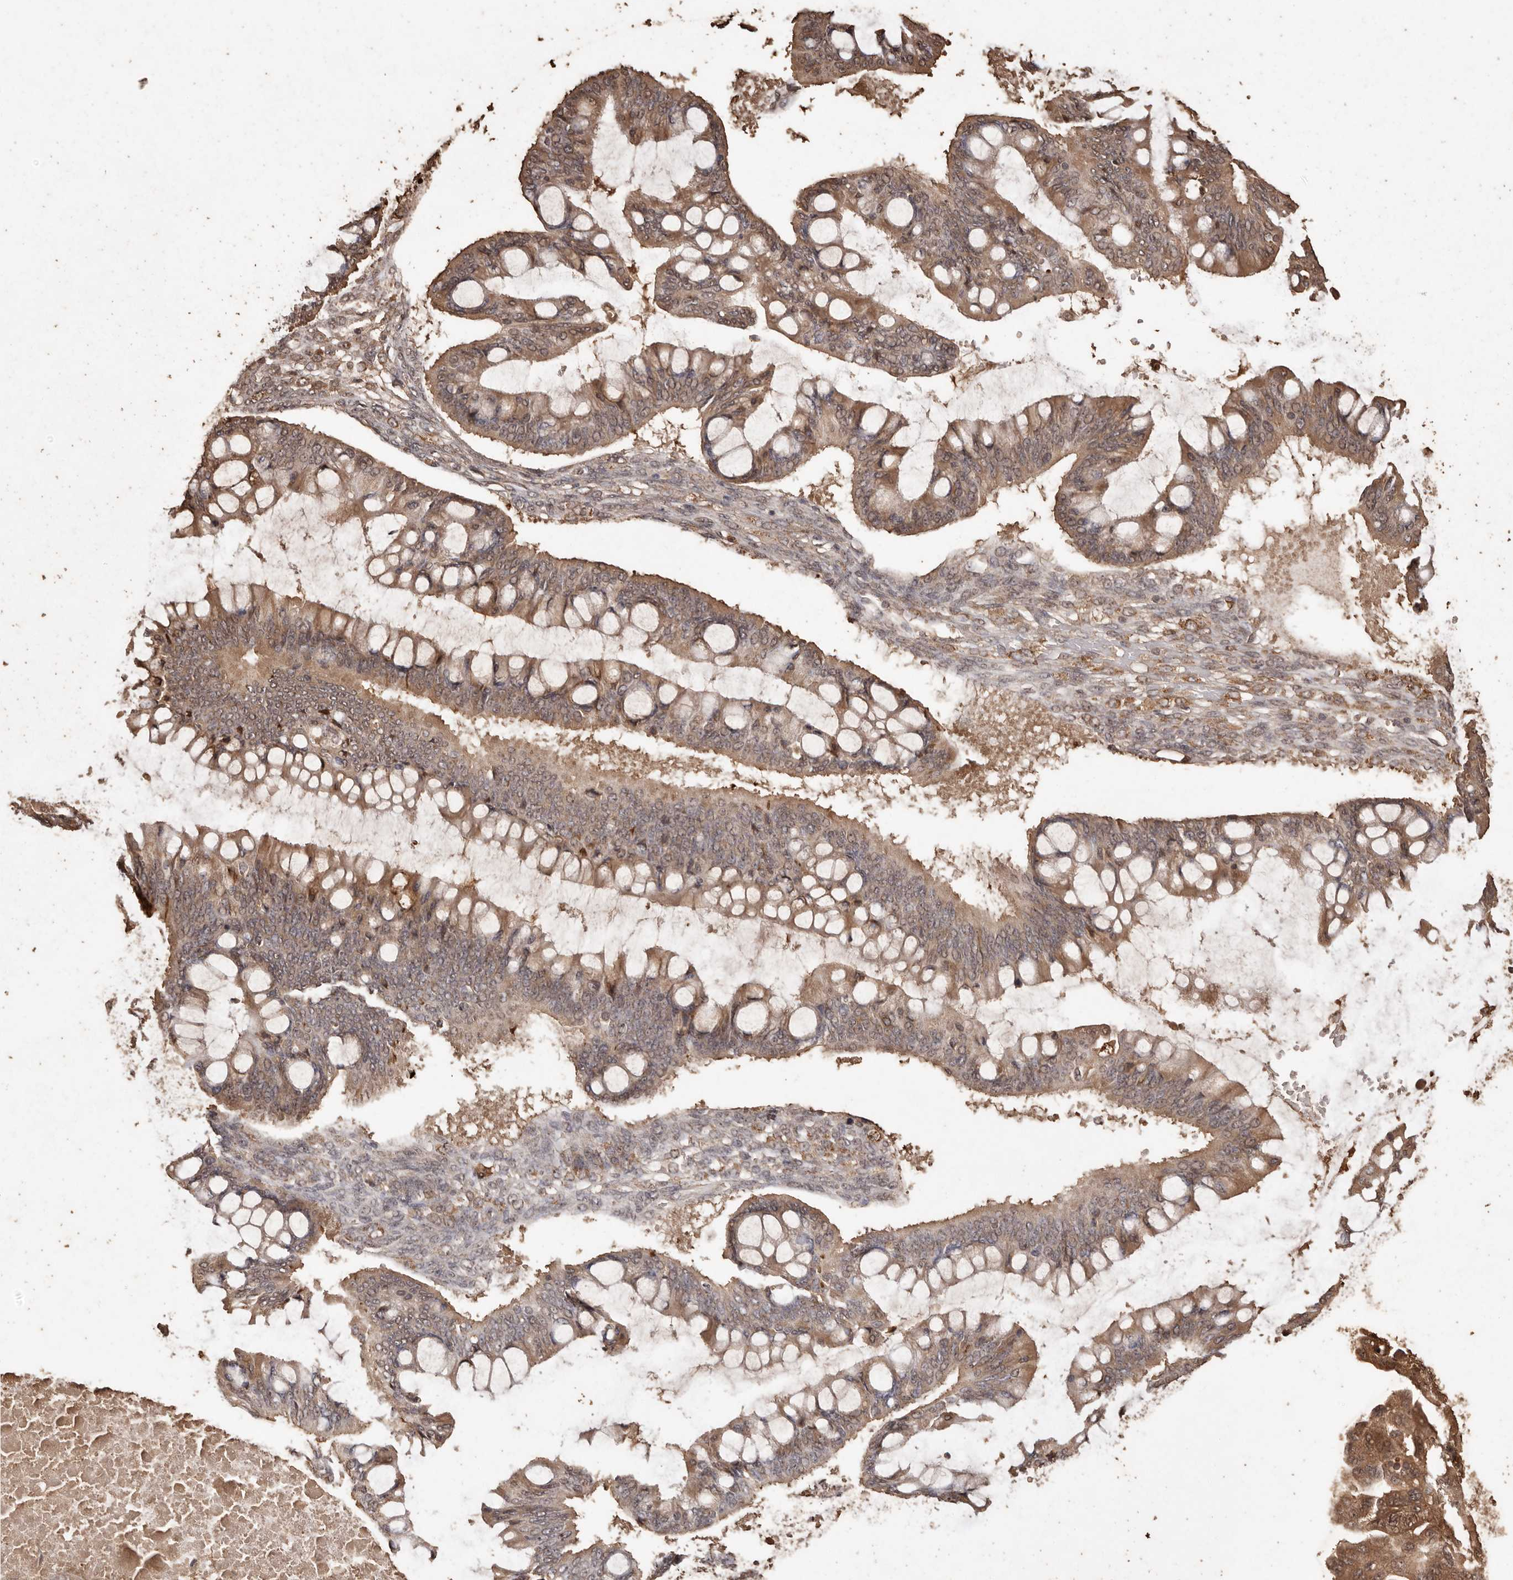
{"staining": {"intensity": "moderate", "quantity": ">75%", "location": "cytoplasmic/membranous"}, "tissue": "ovarian cancer", "cell_type": "Tumor cells", "image_type": "cancer", "snomed": [{"axis": "morphology", "description": "Cystadenocarcinoma, mucinous, NOS"}, {"axis": "topography", "description": "Ovary"}], "caption": "The immunohistochemical stain highlights moderate cytoplasmic/membranous positivity in tumor cells of ovarian cancer (mucinous cystadenocarcinoma) tissue.", "gene": "PKDCC", "patient": {"sex": "female", "age": 73}}